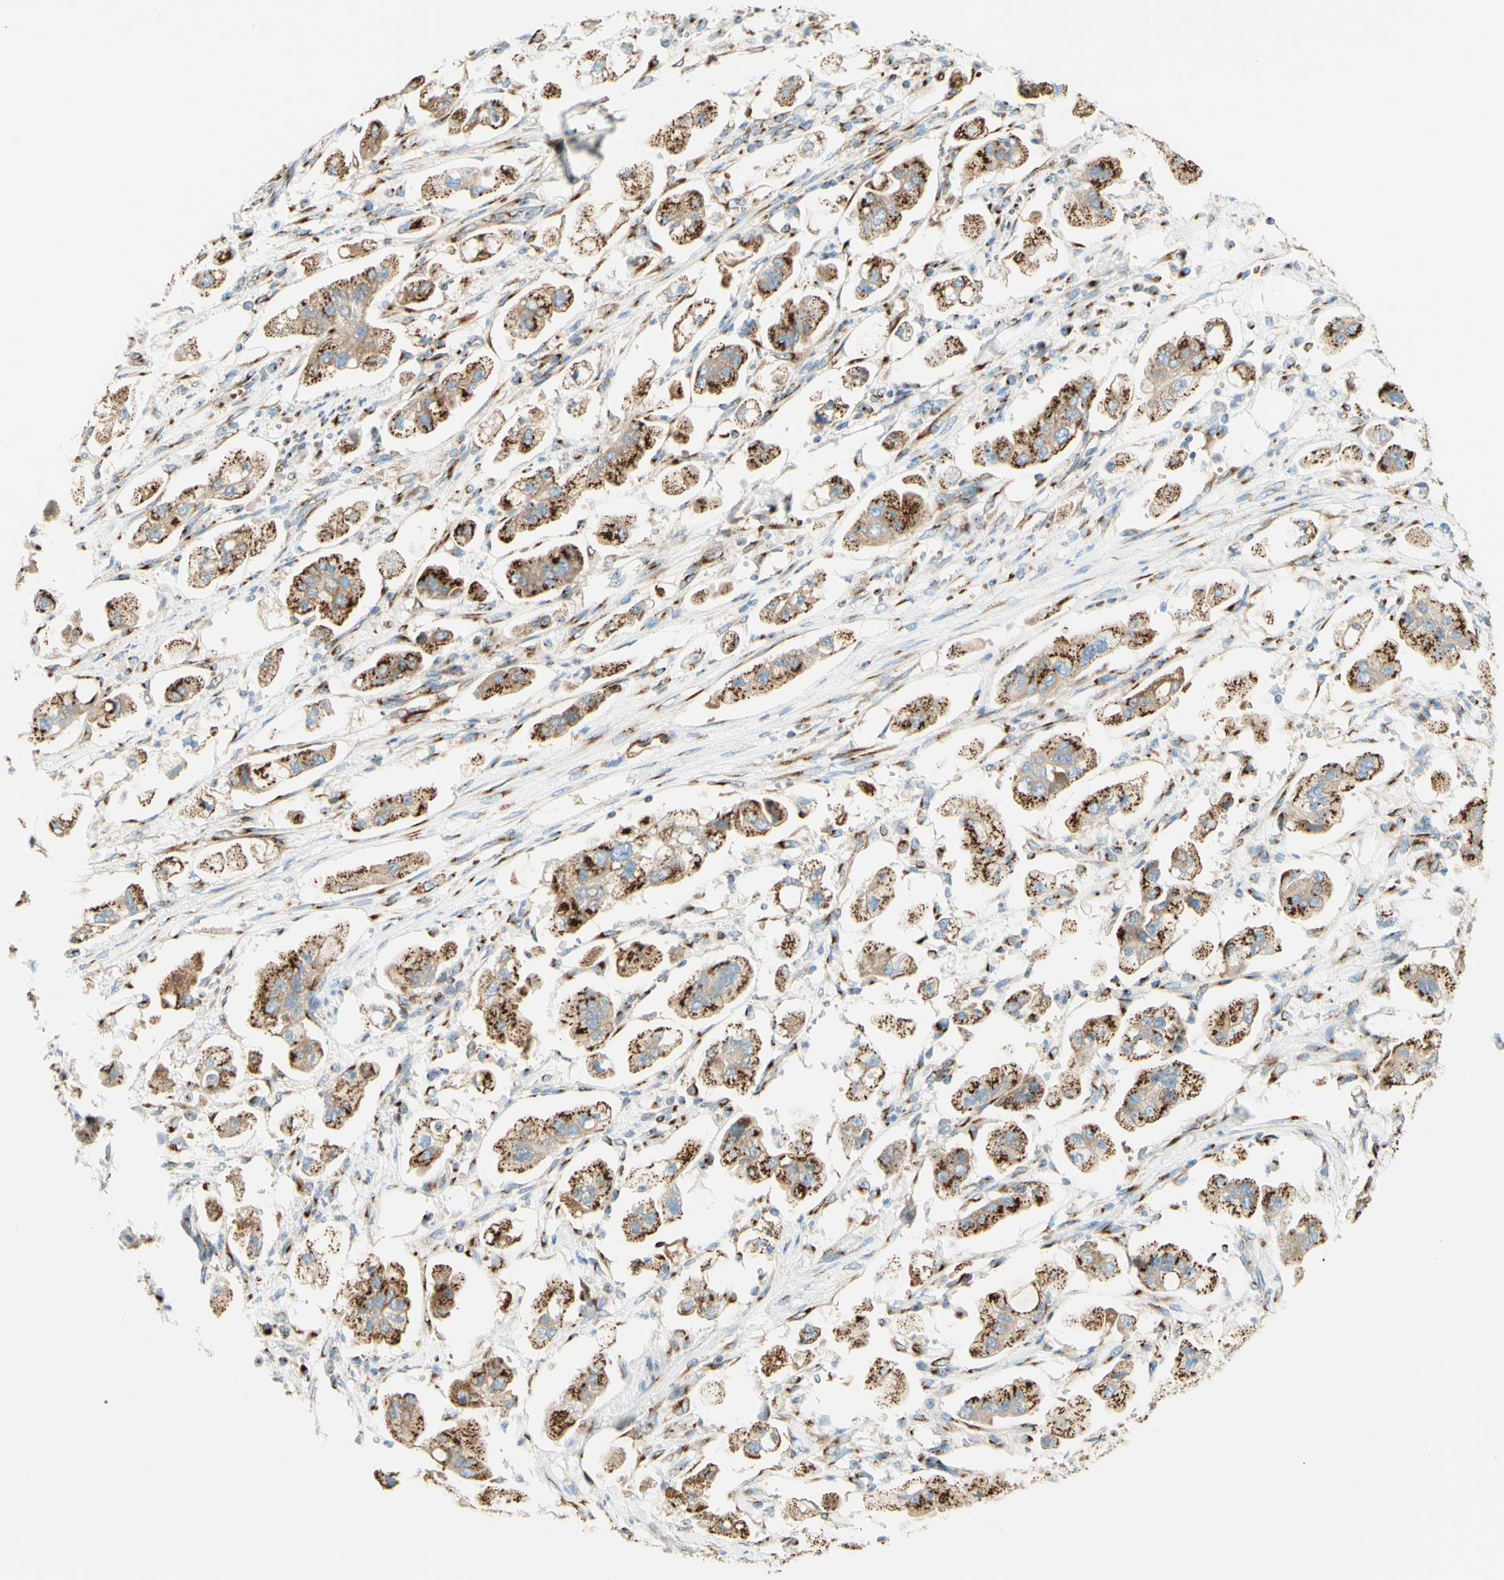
{"staining": {"intensity": "strong", "quantity": ">75%", "location": "cytoplasmic/membranous"}, "tissue": "stomach cancer", "cell_type": "Tumor cells", "image_type": "cancer", "snomed": [{"axis": "morphology", "description": "Adenocarcinoma, NOS"}, {"axis": "topography", "description": "Stomach"}], "caption": "IHC staining of stomach cancer (adenocarcinoma), which displays high levels of strong cytoplasmic/membranous staining in about >75% of tumor cells indicating strong cytoplasmic/membranous protein positivity. The staining was performed using DAB (brown) for protein detection and nuclei were counterstained in hematoxylin (blue).", "gene": "GOLGB1", "patient": {"sex": "male", "age": 62}}